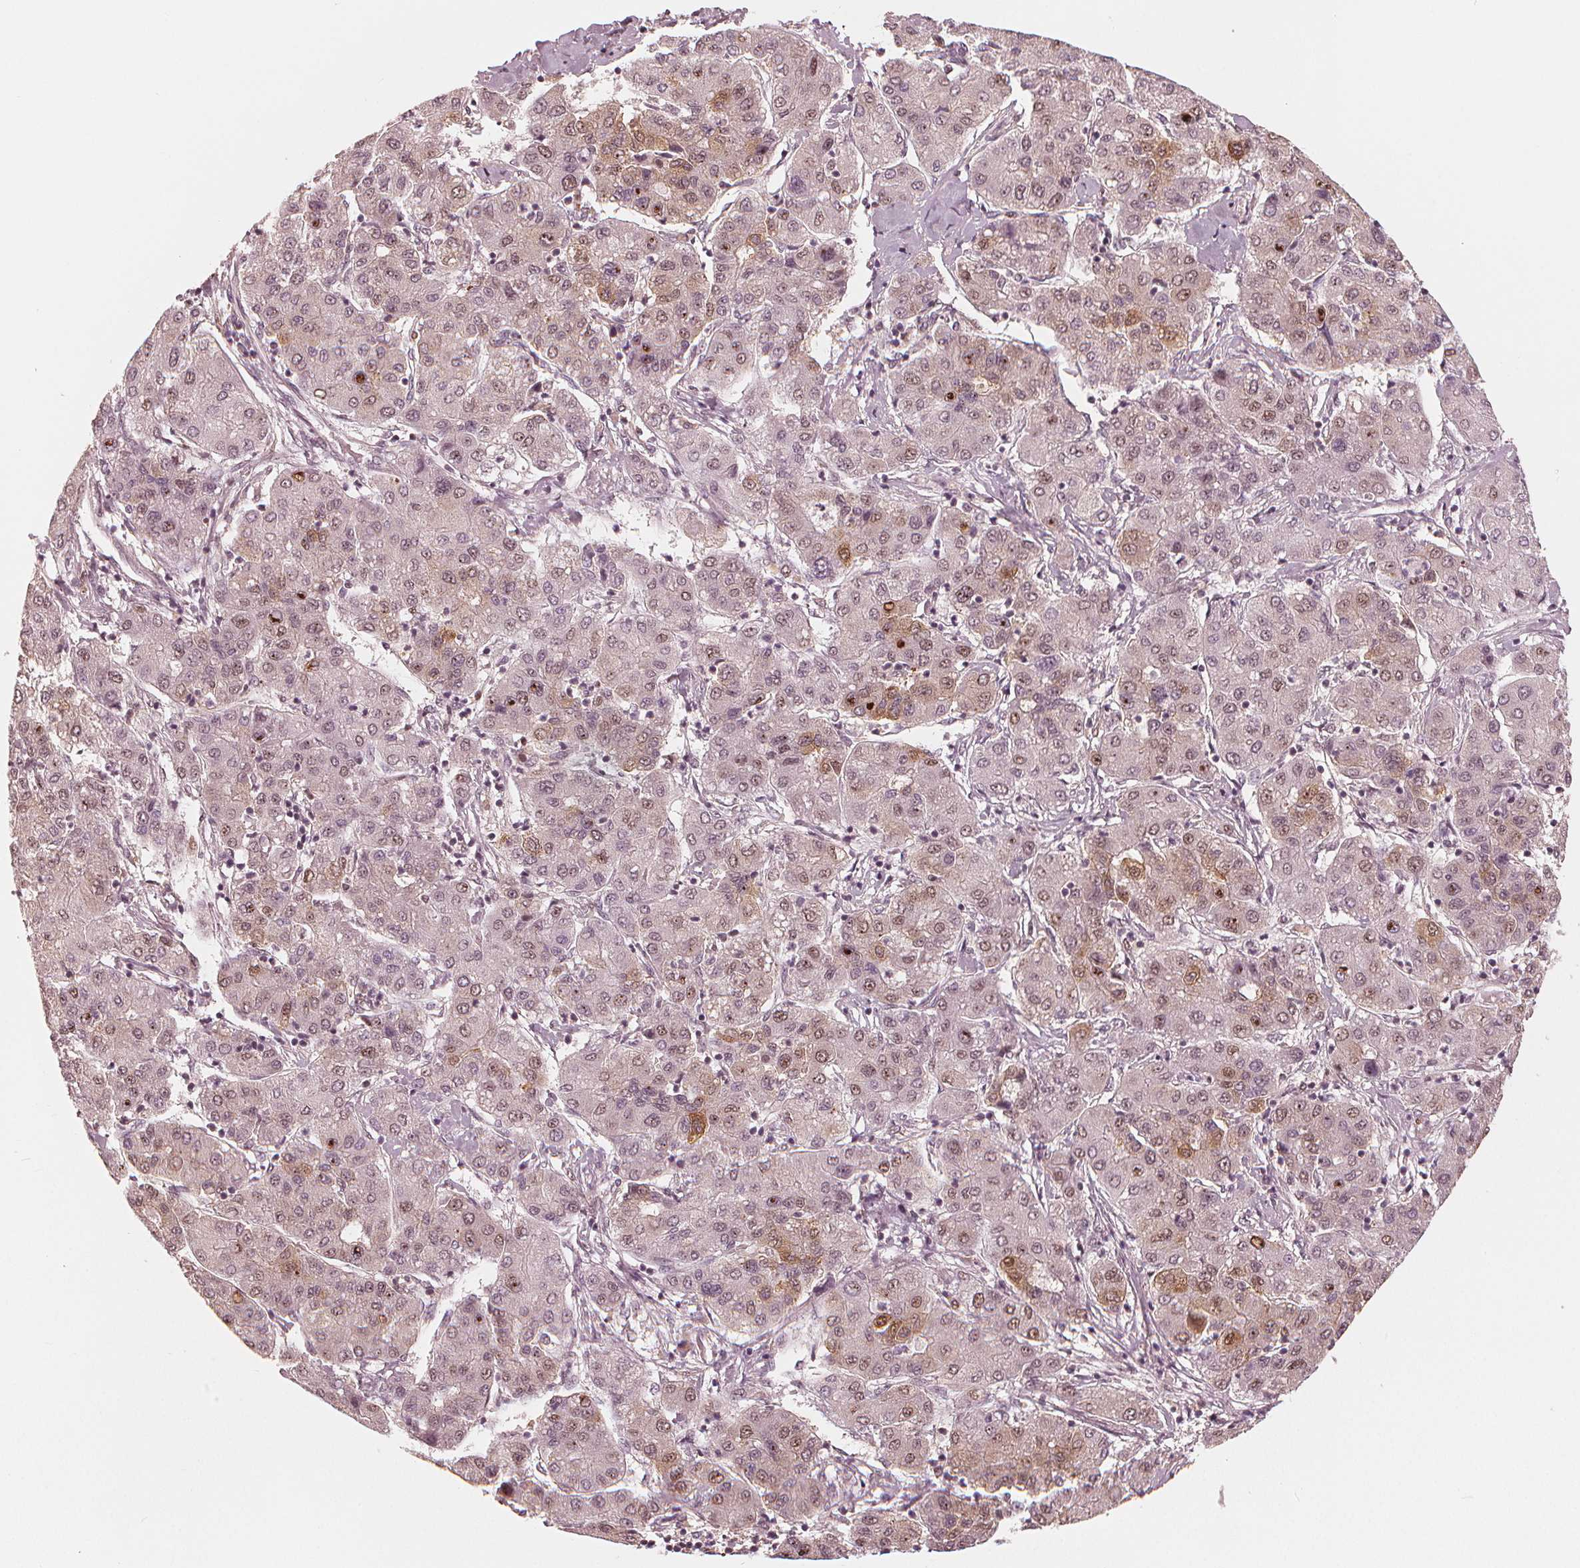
{"staining": {"intensity": "moderate", "quantity": "<25%", "location": "nuclear"}, "tissue": "liver cancer", "cell_type": "Tumor cells", "image_type": "cancer", "snomed": [{"axis": "morphology", "description": "Carcinoma, Hepatocellular, NOS"}, {"axis": "topography", "description": "Liver"}], "caption": "This photomicrograph displays liver hepatocellular carcinoma stained with IHC to label a protein in brown. The nuclear of tumor cells show moderate positivity for the protein. Nuclei are counter-stained blue.", "gene": "SQSTM1", "patient": {"sex": "male", "age": 65}}